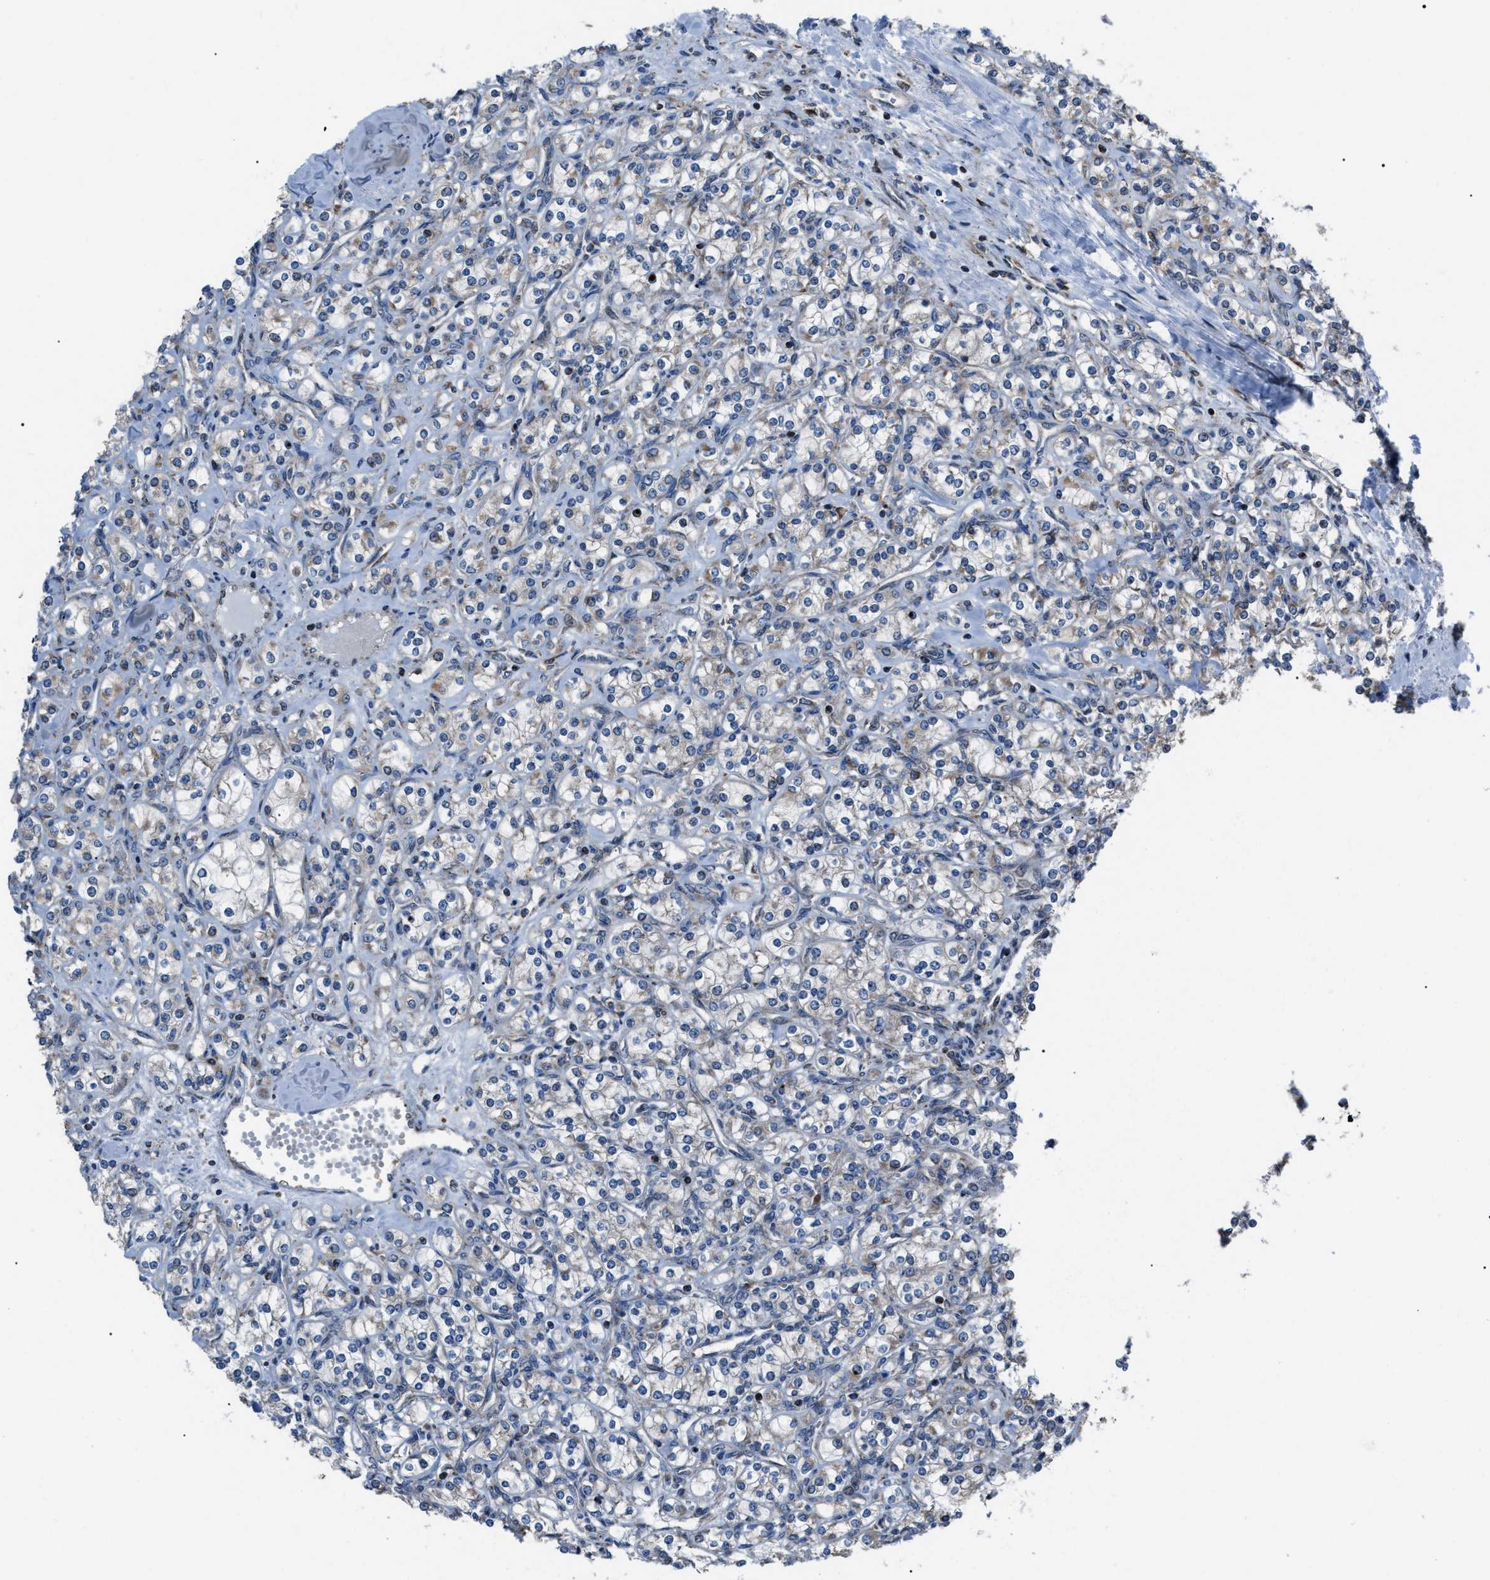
{"staining": {"intensity": "weak", "quantity": "25%-75%", "location": "cytoplasmic/membranous"}, "tissue": "renal cancer", "cell_type": "Tumor cells", "image_type": "cancer", "snomed": [{"axis": "morphology", "description": "Adenocarcinoma, NOS"}, {"axis": "topography", "description": "Kidney"}], "caption": "Adenocarcinoma (renal) stained for a protein shows weak cytoplasmic/membranous positivity in tumor cells.", "gene": "AGO2", "patient": {"sex": "male", "age": 77}}